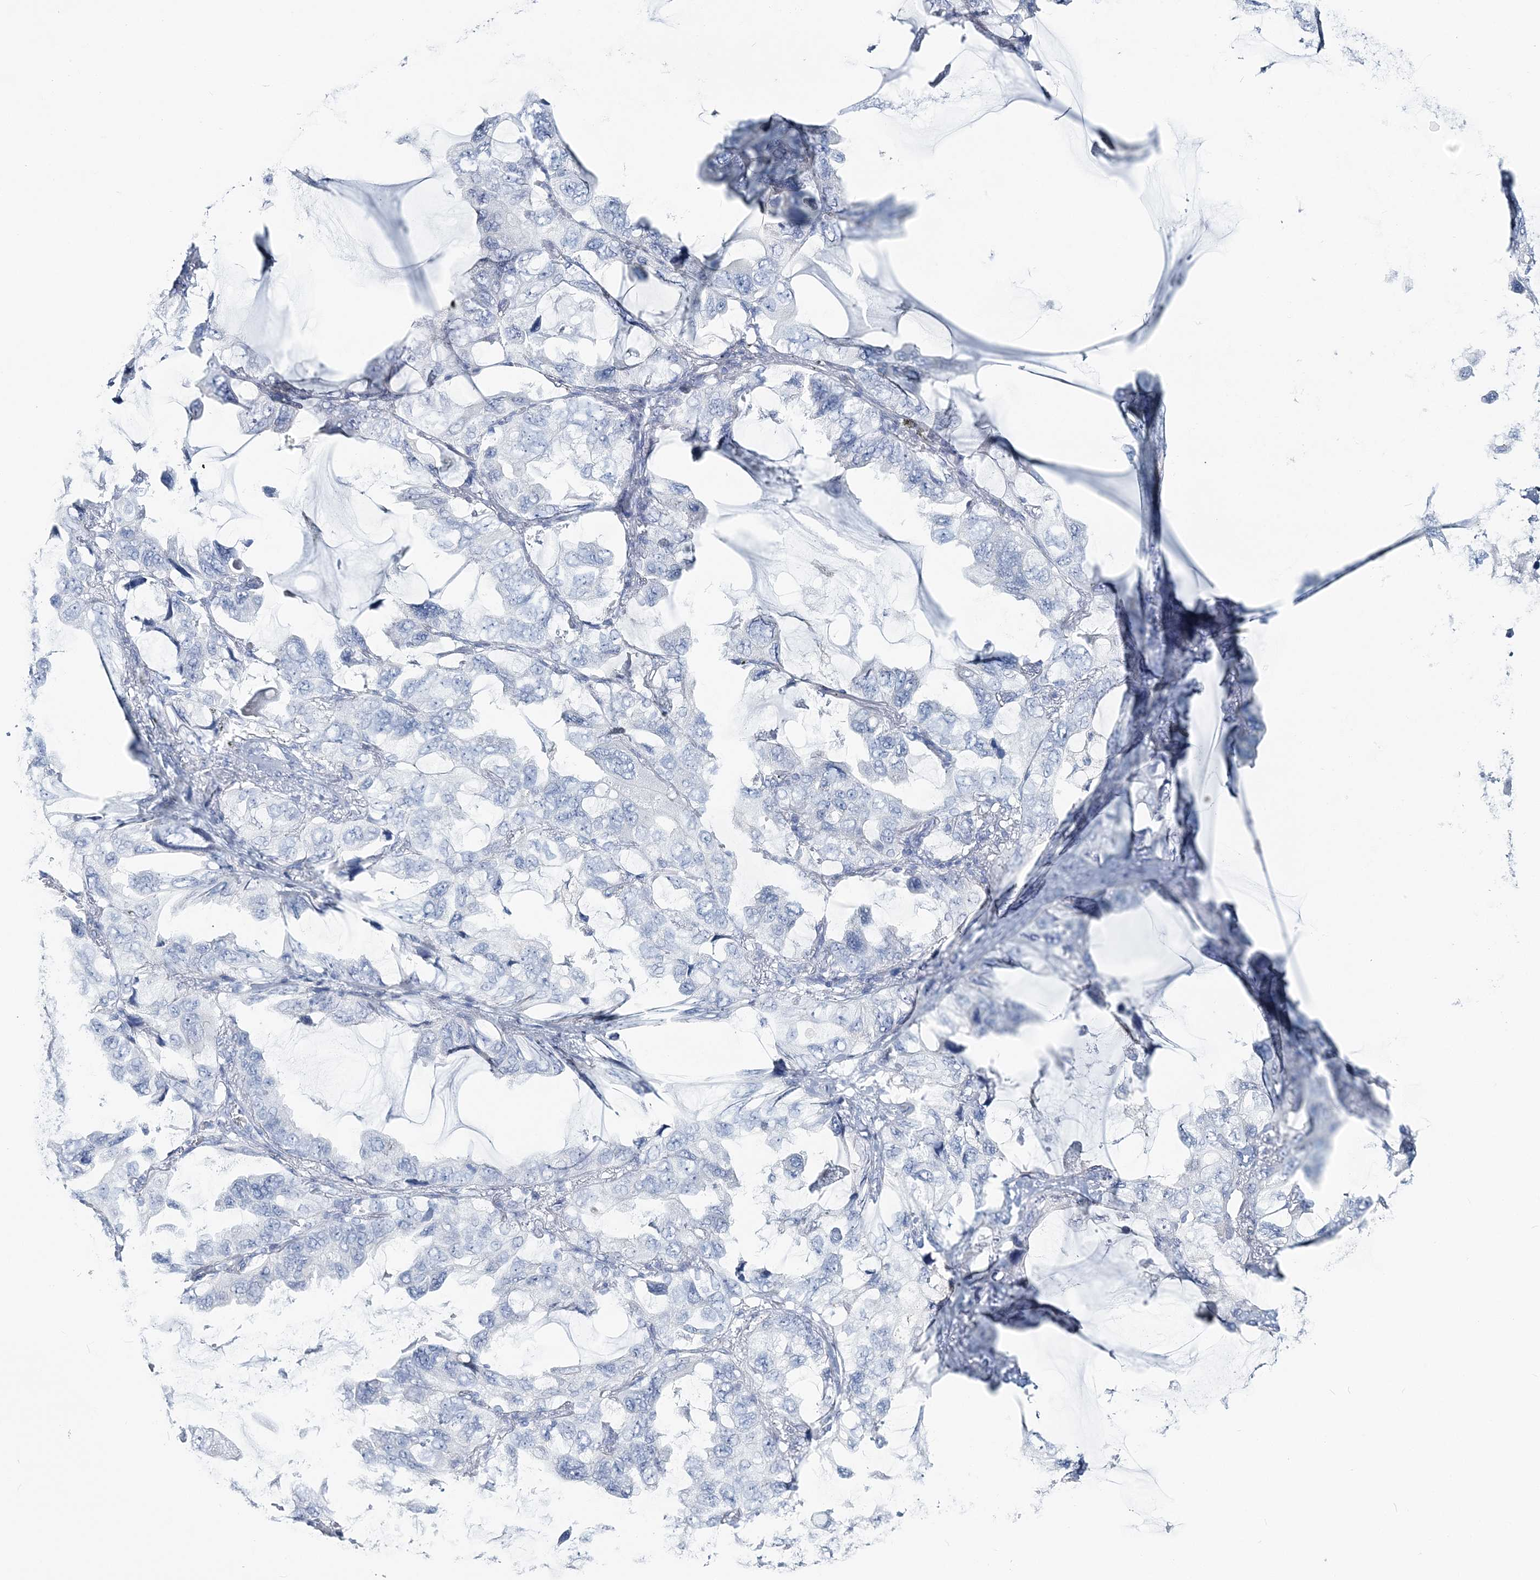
{"staining": {"intensity": "negative", "quantity": "none", "location": "none"}, "tissue": "lung cancer", "cell_type": "Tumor cells", "image_type": "cancer", "snomed": [{"axis": "morphology", "description": "Squamous cell carcinoma, NOS"}, {"axis": "topography", "description": "Lung"}], "caption": "Immunohistochemistry (IHC) of squamous cell carcinoma (lung) shows no positivity in tumor cells.", "gene": "CYP3A4", "patient": {"sex": "female", "age": 73}}